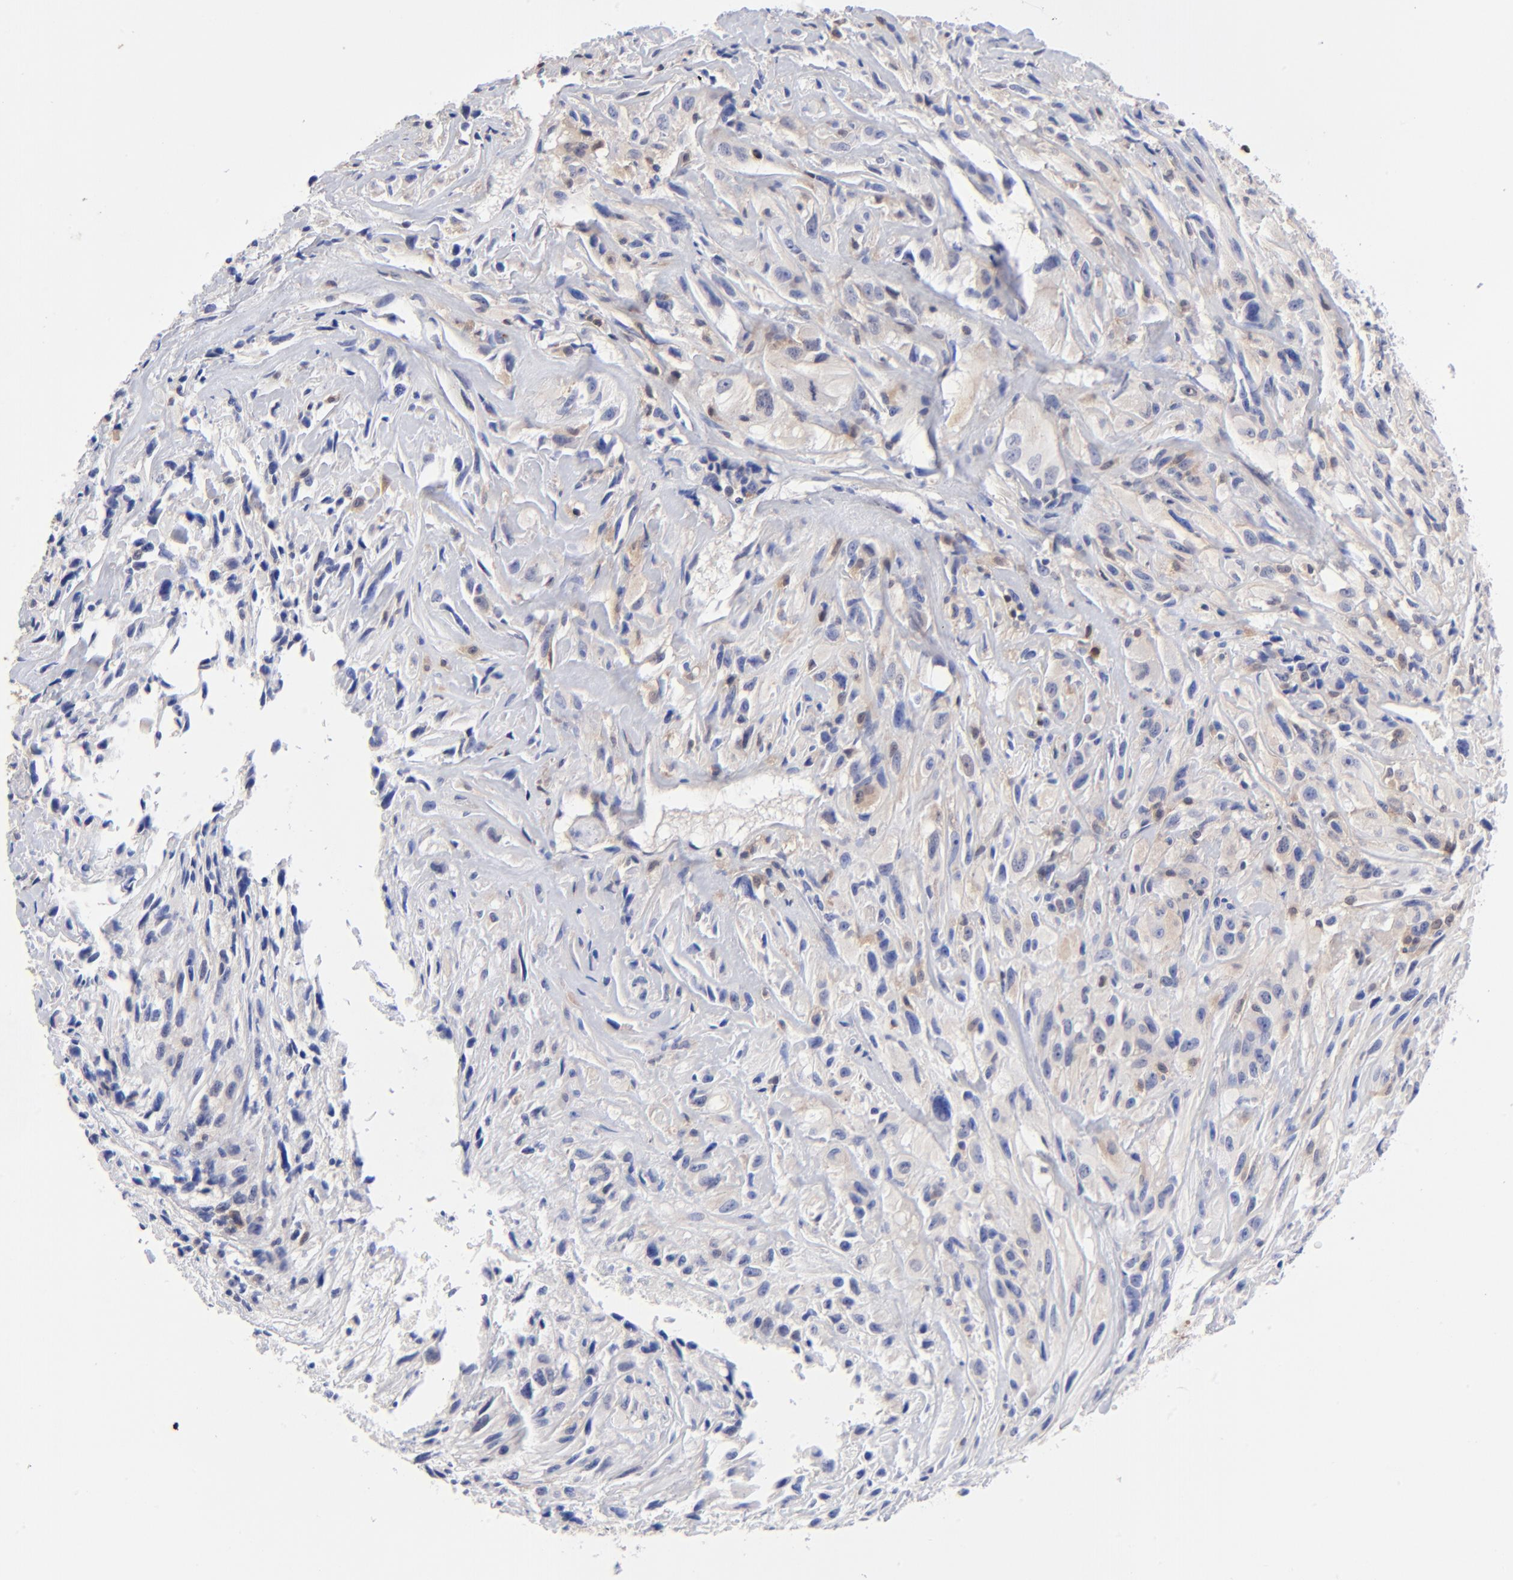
{"staining": {"intensity": "weak", "quantity": "<25%", "location": "cytoplasmic/membranous,nuclear"}, "tissue": "glioma", "cell_type": "Tumor cells", "image_type": "cancer", "snomed": [{"axis": "morphology", "description": "Glioma, malignant, High grade"}, {"axis": "topography", "description": "Brain"}], "caption": "Immunohistochemistry (IHC) micrograph of high-grade glioma (malignant) stained for a protein (brown), which reveals no staining in tumor cells.", "gene": "DCTPP1", "patient": {"sex": "male", "age": 48}}